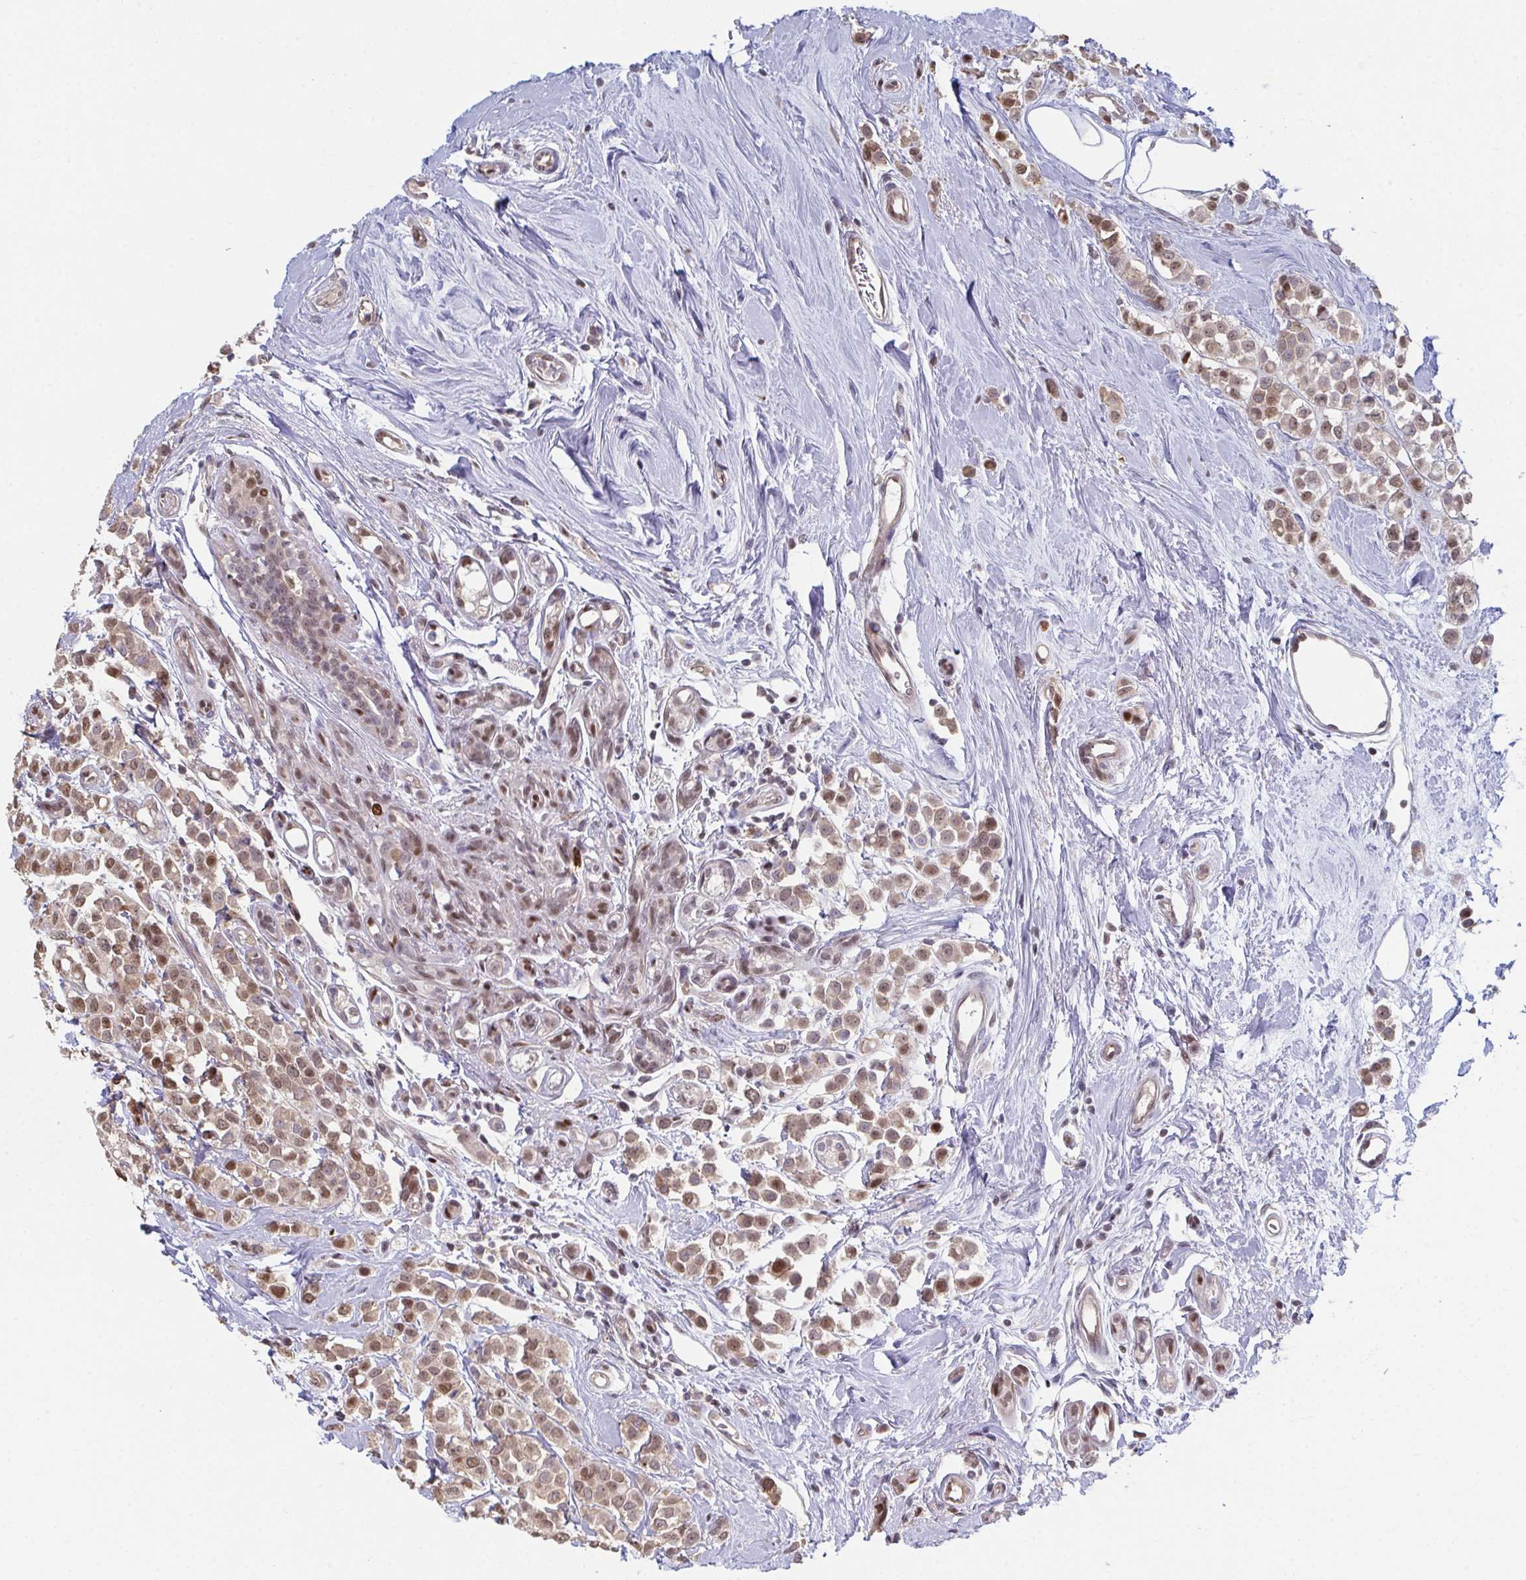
{"staining": {"intensity": "moderate", "quantity": ">75%", "location": "cytoplasmic/membranous,nuclear"}, "tissue": "breast cancer", "cell_type": "Tumor cells", "image_type": "cancer", "snomed": [{"axis": "morphology", "description": "Lobular carcinoma"}, {"axis": "topography", "description": "Breast"}], "caption": "IHC (DAB (3,3'-diaminobenzidine)) staining of human breast cancer (lobular carcinoma) shows moderate cytoplasmic/membranous and nuclear protein positivity in about >75% of tumor cells.", "gene": "ACD", "patient": {"sex": "female", "age": 68}}